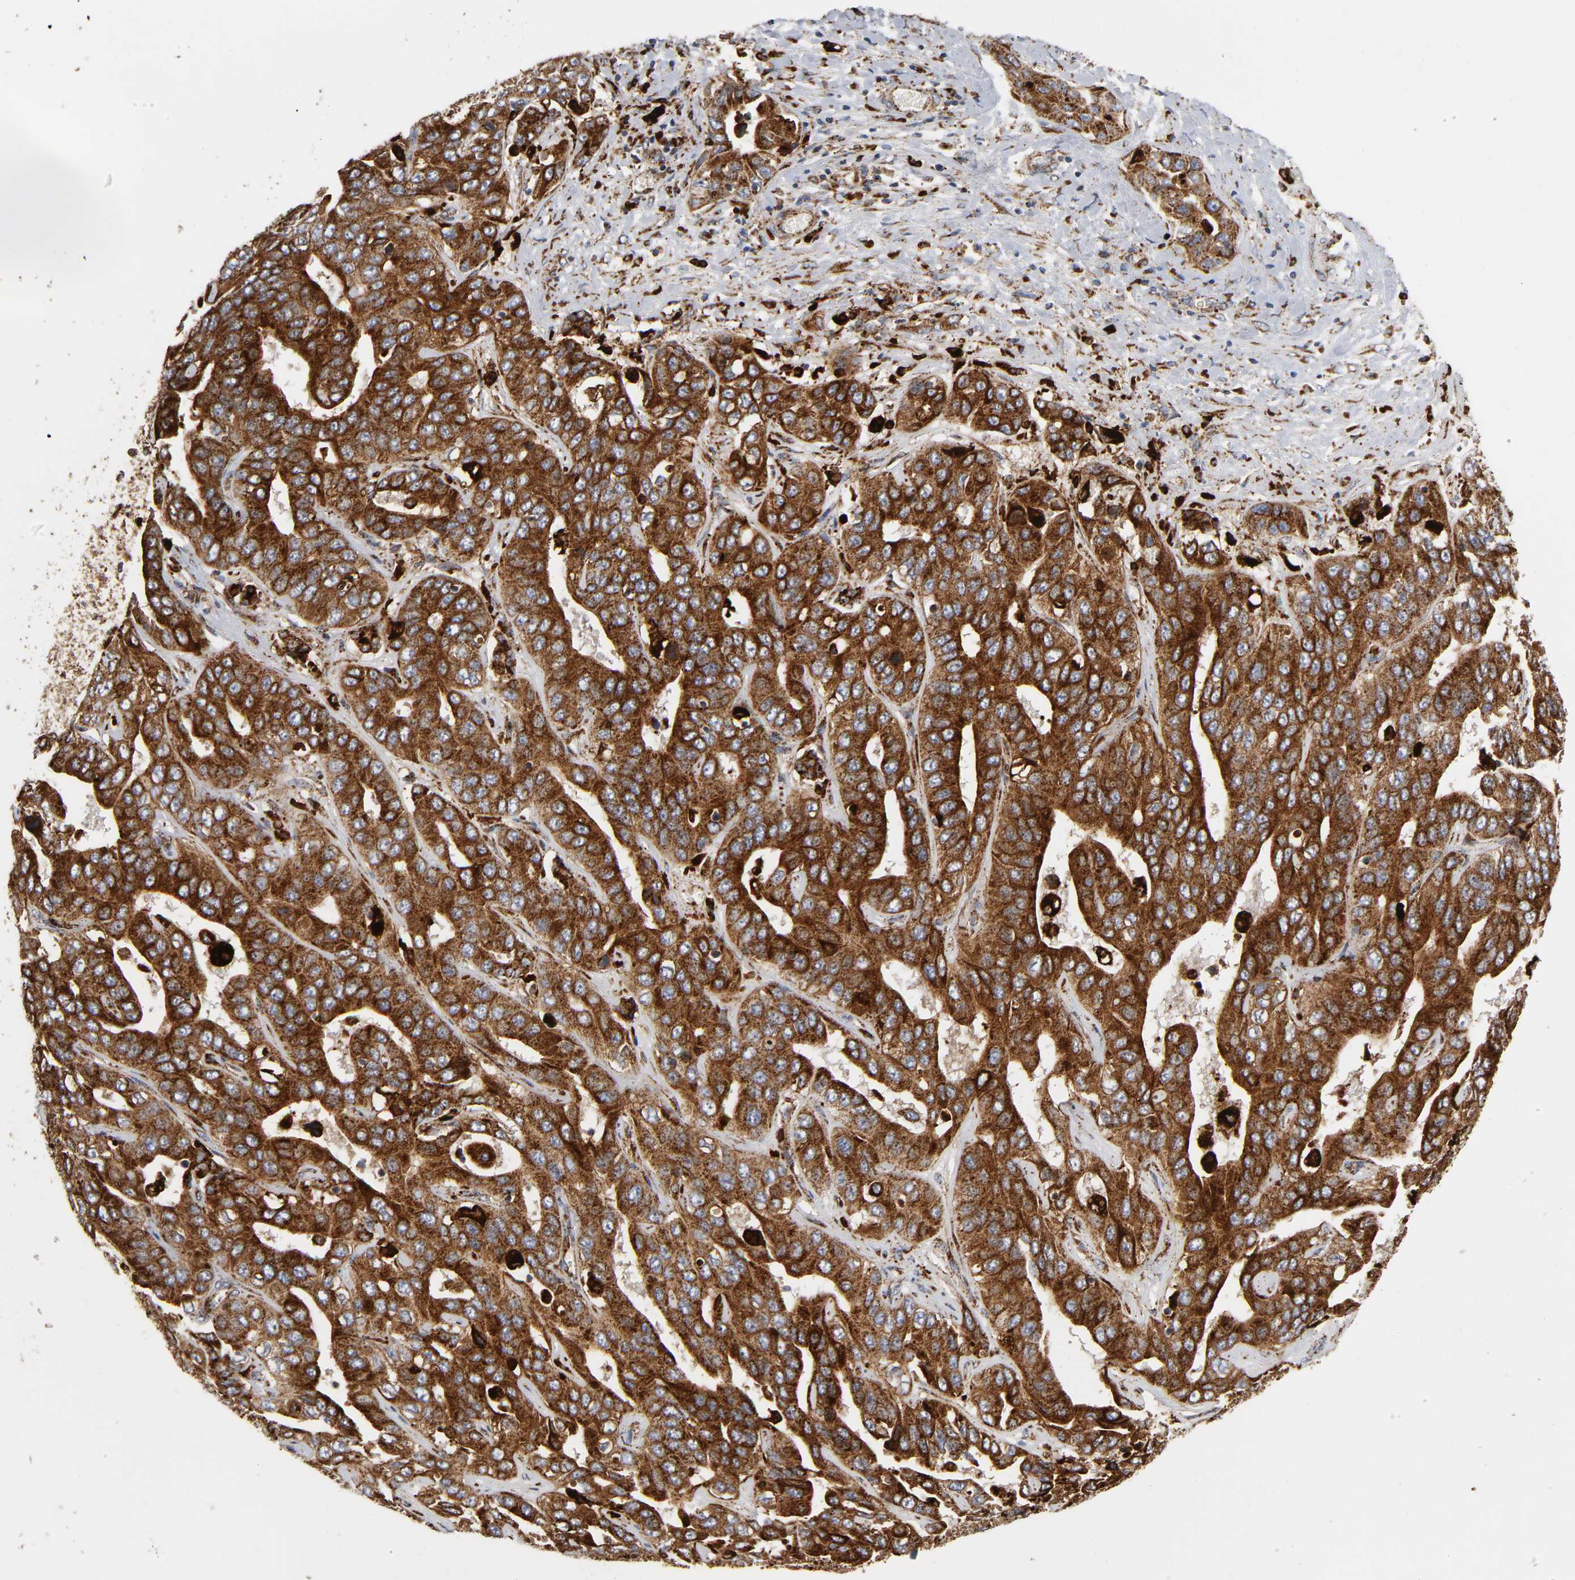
{"staining": {"intensity": "strong", "quantity": ">75%", "location": "cytoplasmic/membranous"}, "tissue": "liver cancer", "cell_type": "Tumor cells", "image_type": "cancer", "snomed": [{"axis": "morphology", "description": "Cholangiocarcinoma"}, {"axis": "topography", "description": "Liver"}], "caption": "Human liver cancer stained with a protein marker exhibits strong staining in tumor cells.", "gene": "PSAP", "patient": {"sex": "female", "age": 52}}